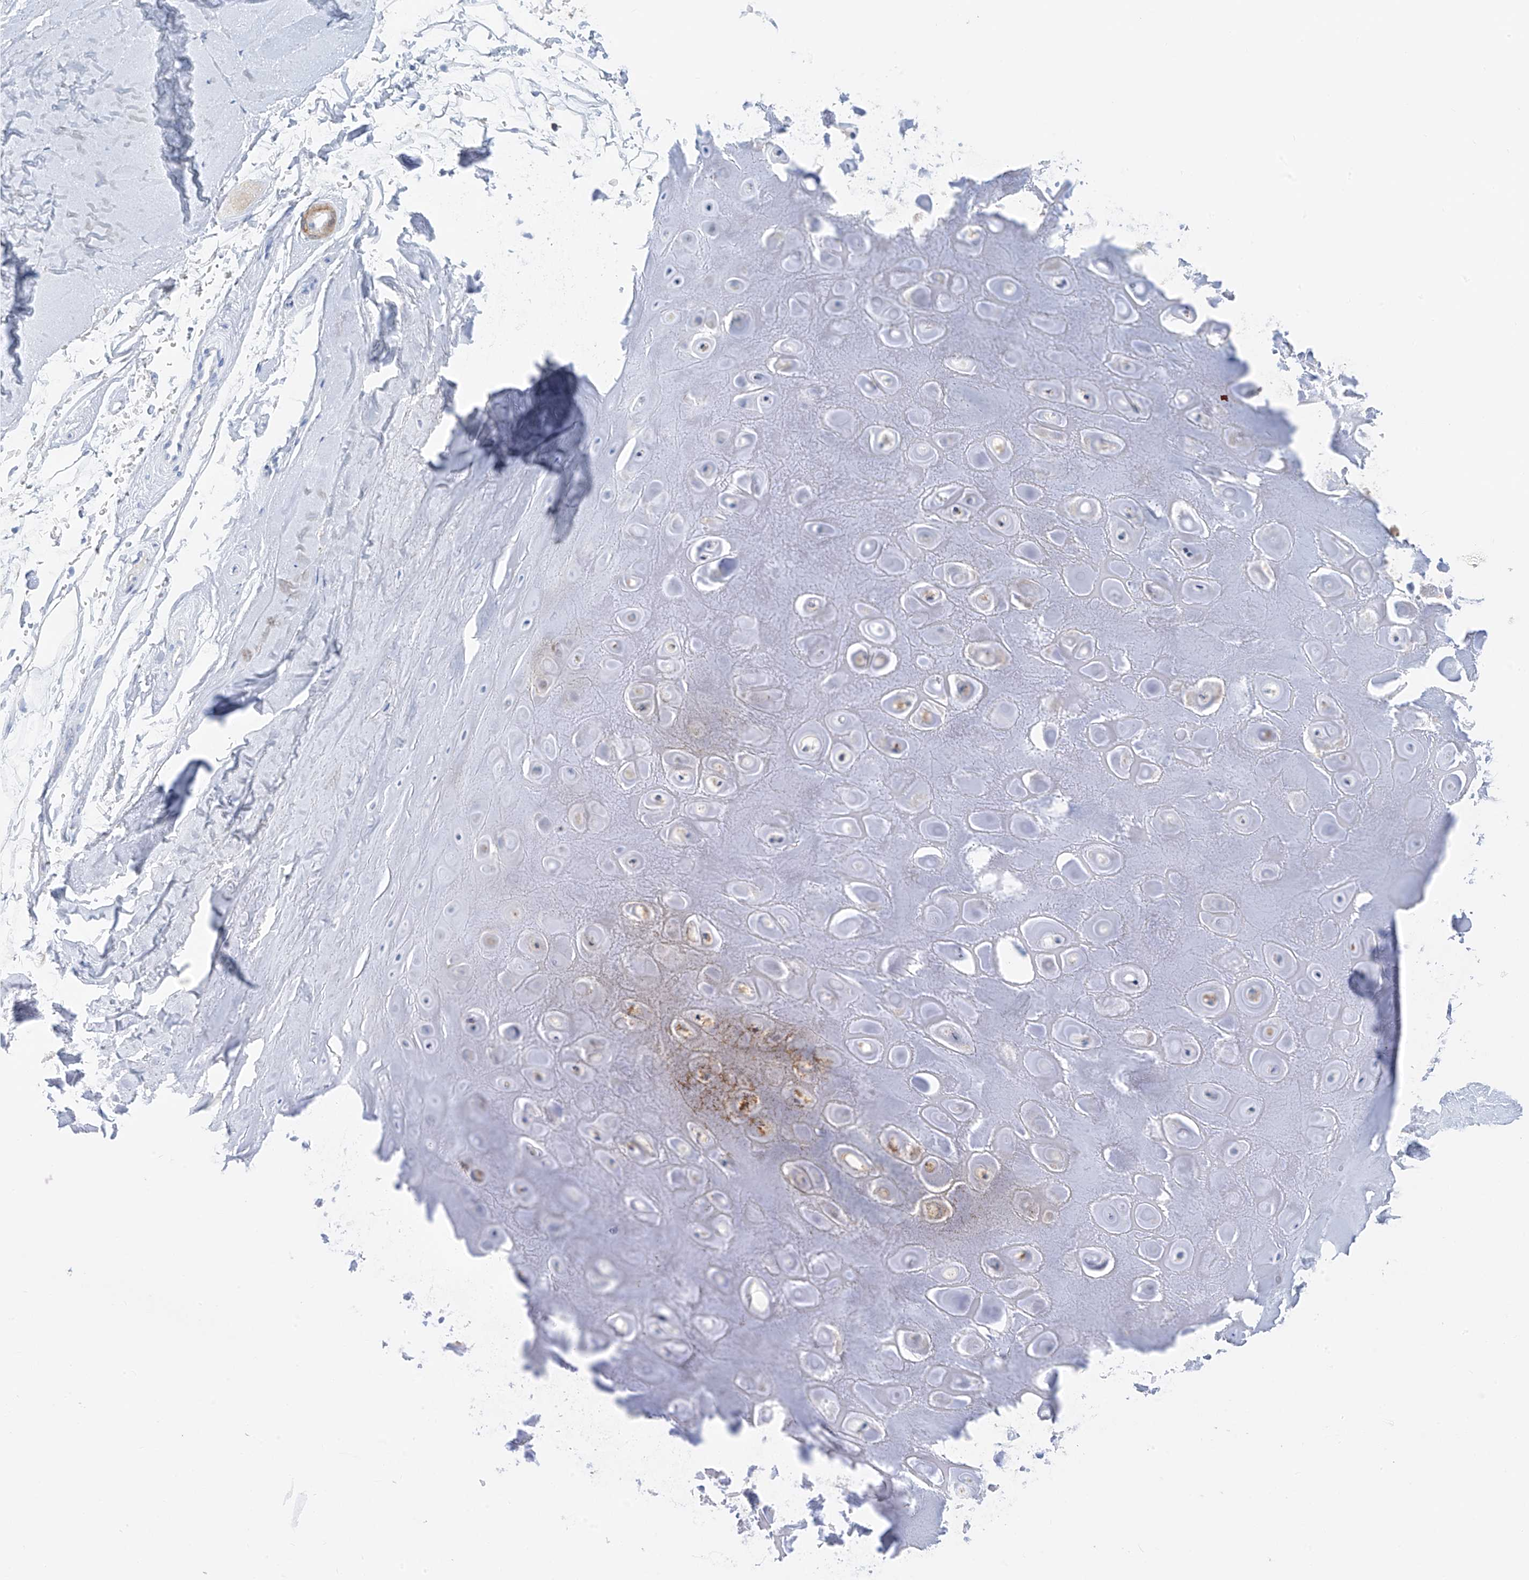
{"staining": {"intensity": "negative", "quantity": "none", "location": "none"}, "tissue": "adipose tissue", "cell_type": "Adipocytes", "image_type": "normal", "snomed": [{"axis": "morphology", "description": "Normal tissue, NOS"}, {"axis": "morphology", "description": "Basal cell carcinoma"}, {"axis": "topography", "description": "Skin"}], "caption": "High power microscopy micrograph of an IHC image of benign adipose tissue, revealing no significant expression in adipocytes.", "gene": "GLMP", "patient": {"sex": "female", "age": 89}}